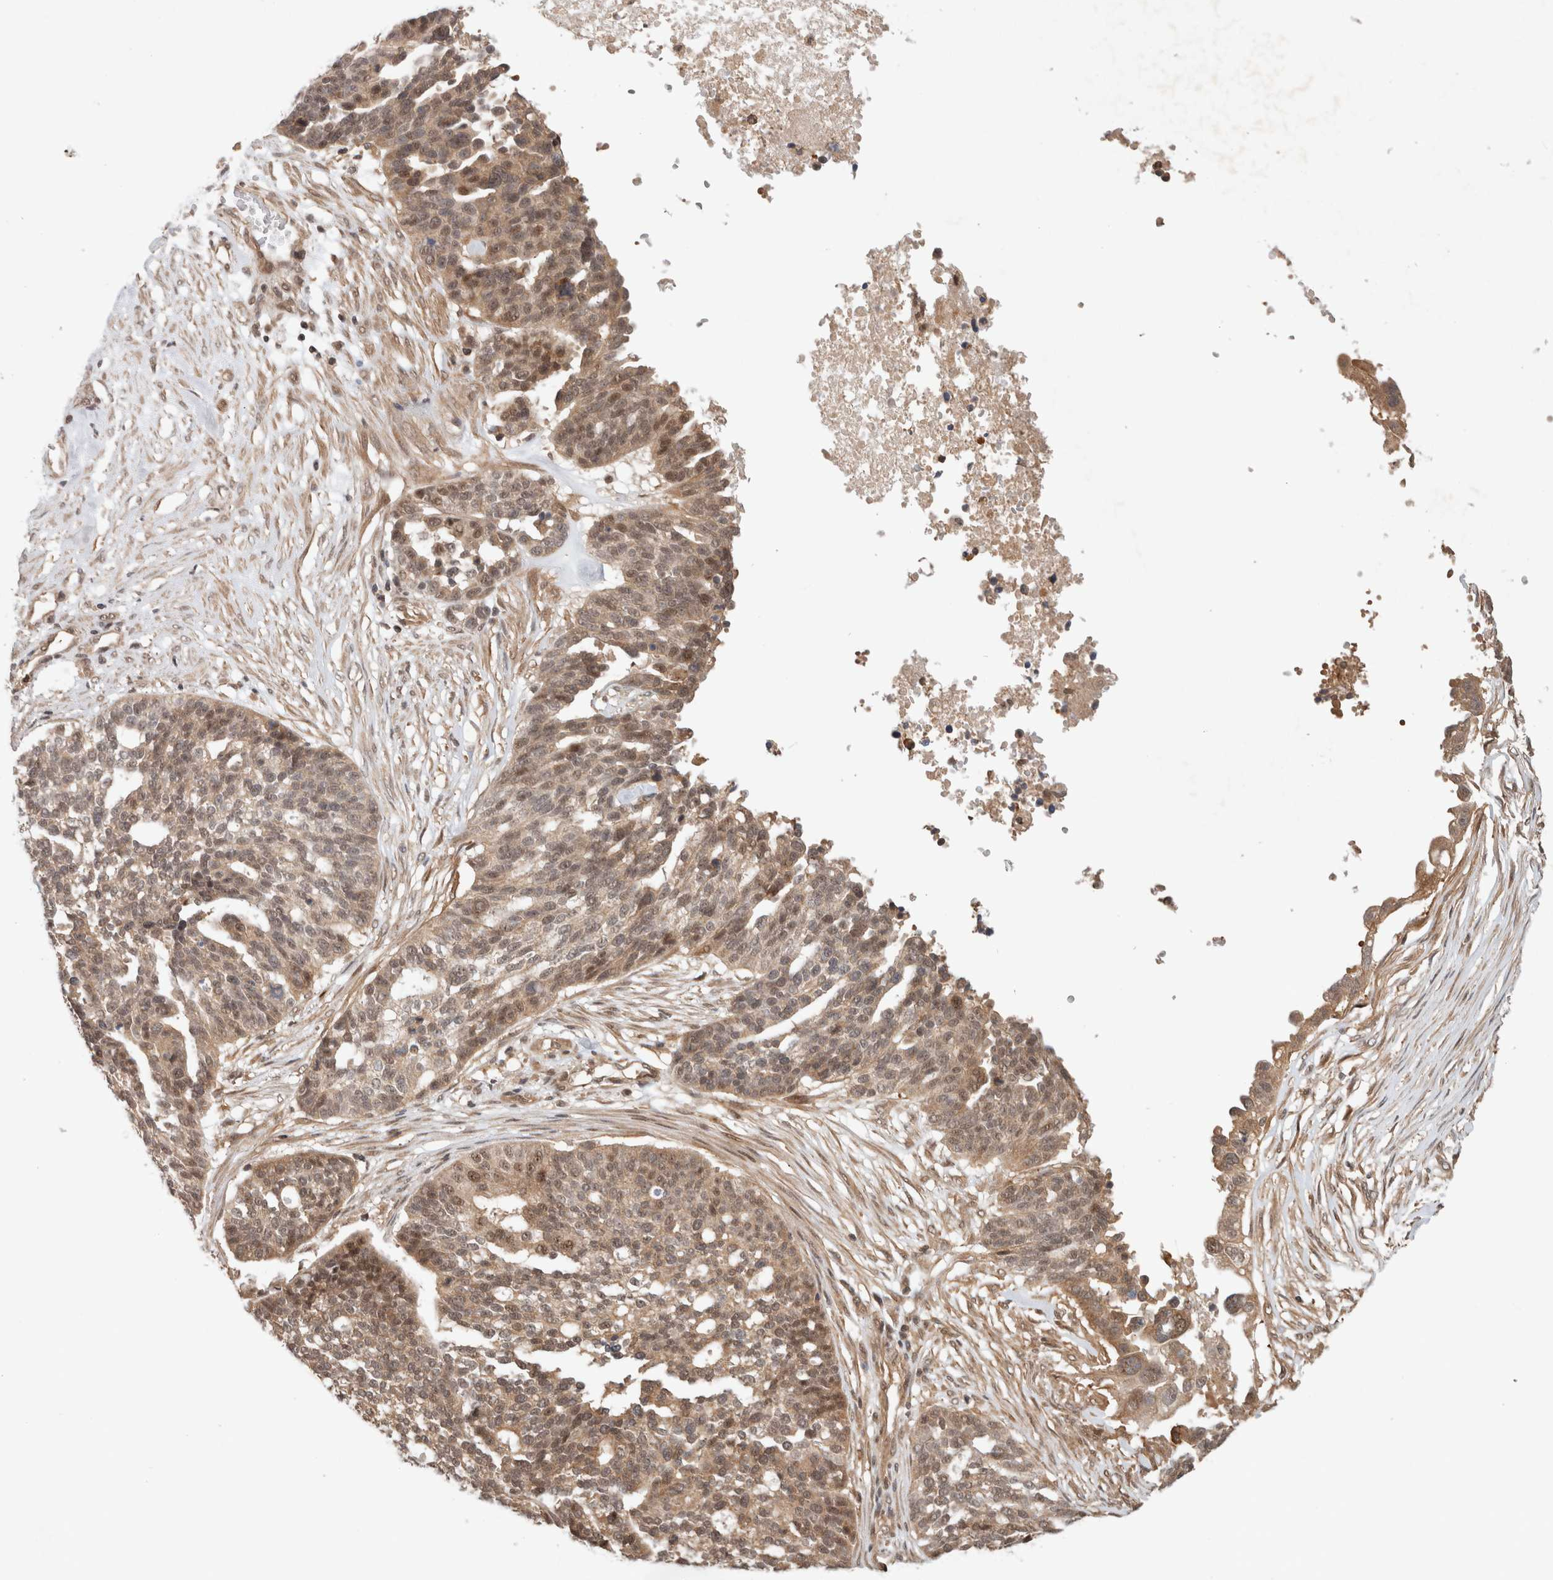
{"staining": {"intensity": "moderate", "quantity": ">75%", "location": "cytoplasmic/membranous"}, "tissue": "ovarian cancer", "cell_type": "Tumor cells", "image_type": "cancer", "snomed": [{"axis": "morphology", "description": "Cystadenocarcinoma, serous, NOS"}, {"axis": "topography", "description": "Ovary"}], "caption": "Immunohistochemistry (IHC) photomicrograph of neoplastic tissue: human ovarian cancer stained using IHC displays medium levels of moderate protein expression localized specifically in the cytoplasmic/membranous of tumor cells, appearing as a cytoplasmic/membranous brown color.", "gene": "CAAP1", "patient": {"sex": "female", "age": 59}}